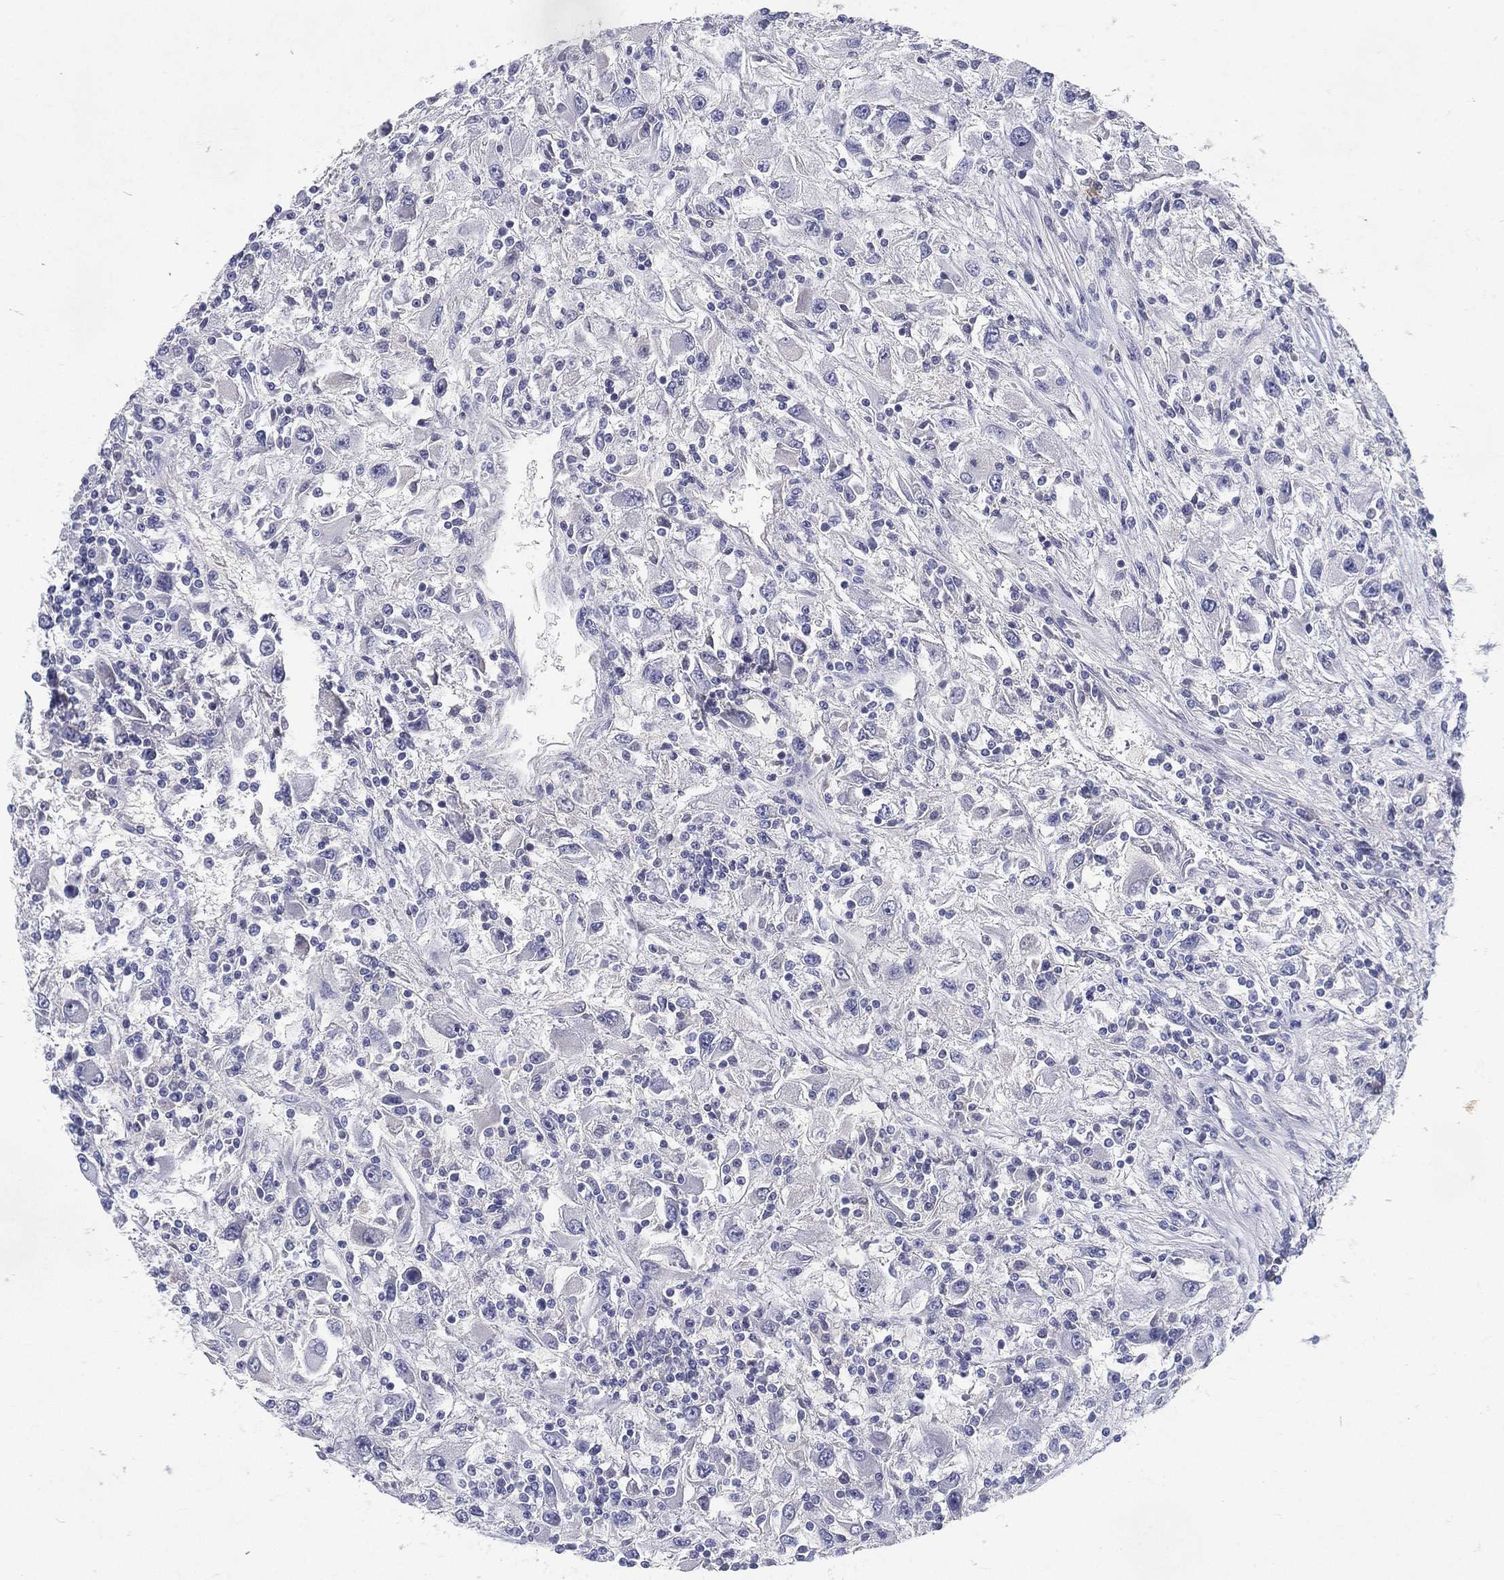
{"staining": {"intensity": "negative", "quantity": "none", "location": "none"}, "tissue": "renal cancer", "cell_type": "Tumor cells", "image_type": "cancer", "snomed": [{"axis": "morphology", "description": "Adenocarcinoma, NOS"}, {"axis": "topography", "description": "Kidney"}], "caption": "Protein analysis of adenocarcinoma (renal) shows no significant positivity in tumor cells. The staining is performed using DAB brown chromogen with nuclei counter-stained in using hematoxylin.", "gene": "RGS13", "patient": {"sex": "female", "age": 67}}